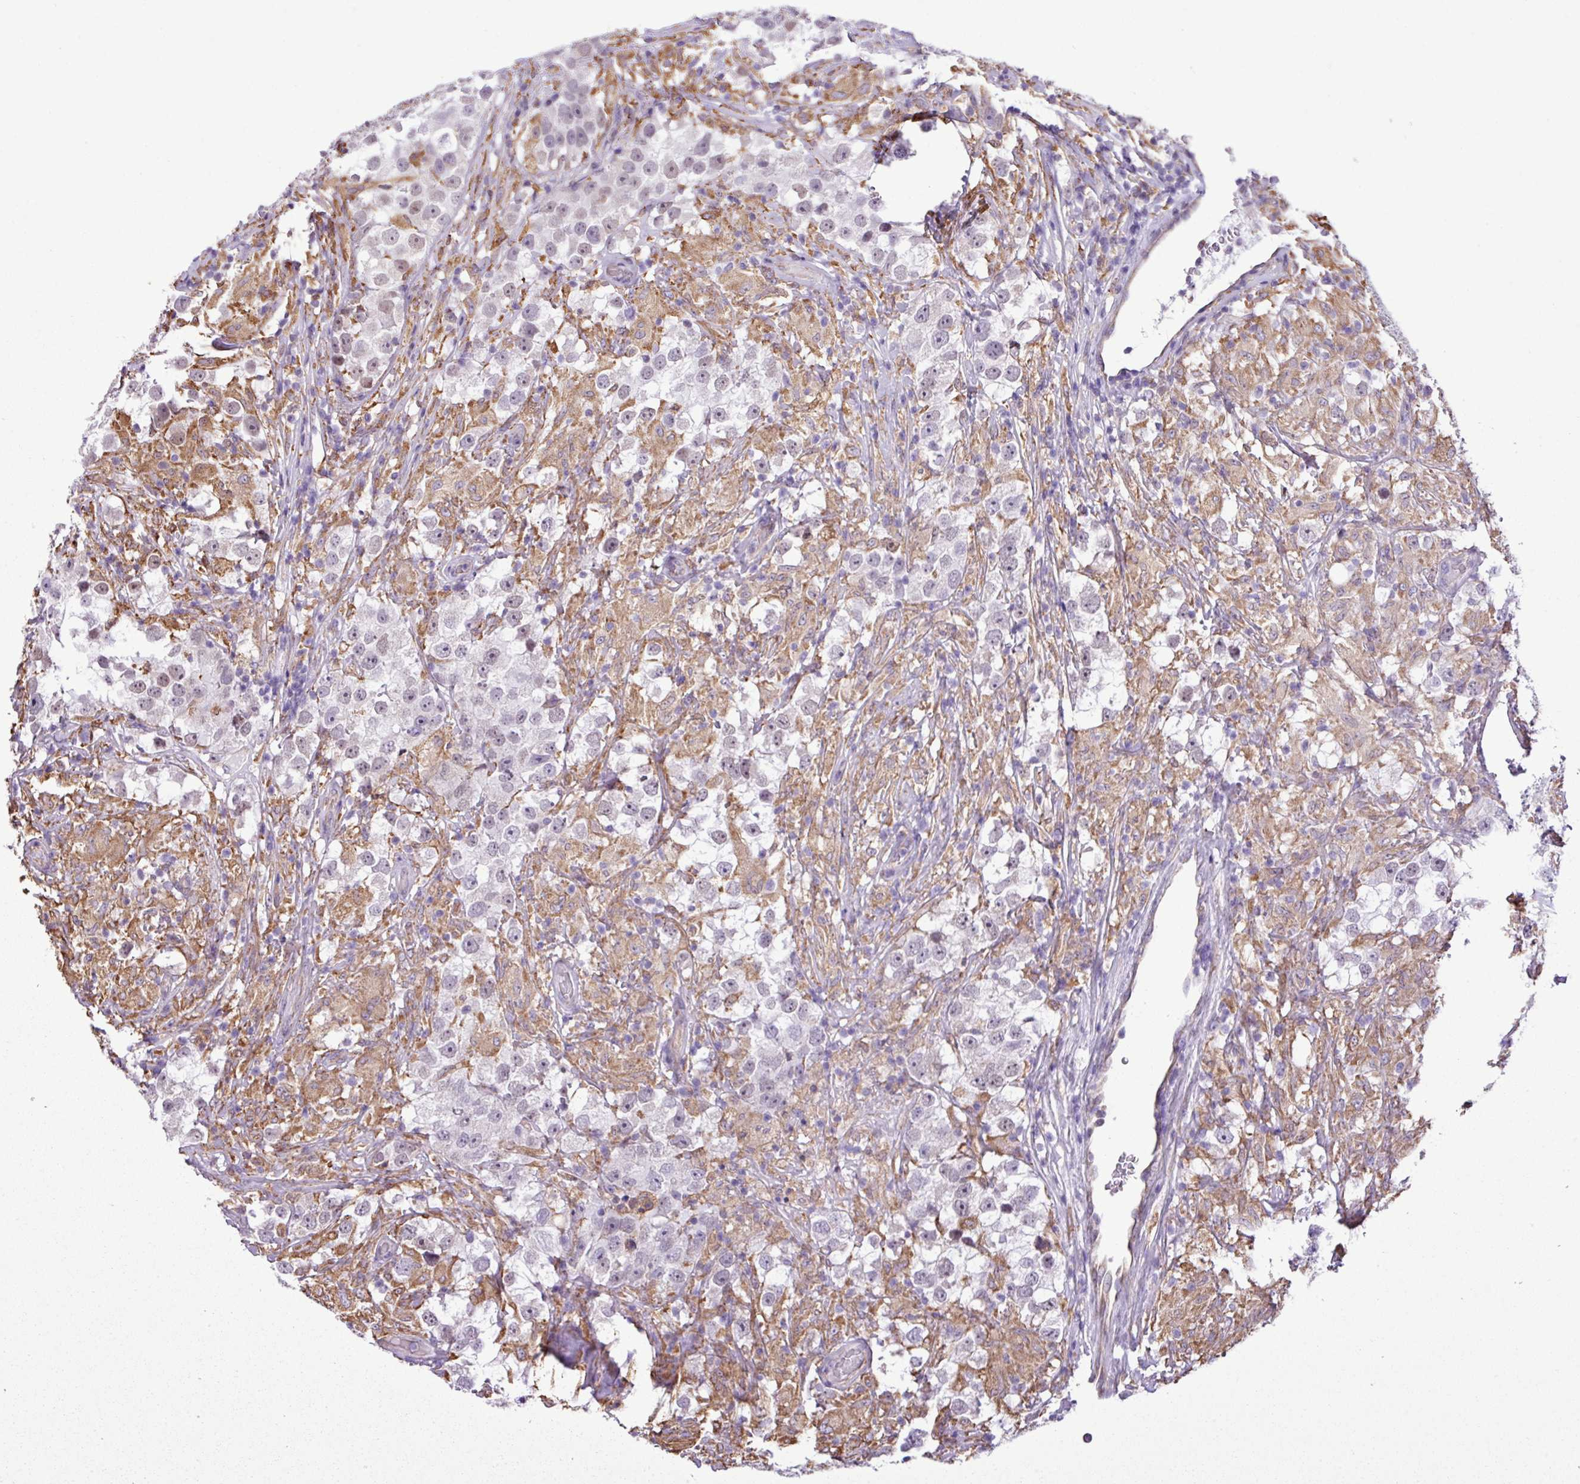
{"staining": {"intensity": "negative", "quantity": "none", "location": "none"}, "tissue": "testis cancer", "cell_type": "Tumor cells", "image_type": "cancer", "snomed": [{"axis": "morphology", "description": "Seminoma, NOS"}, {"axis": "topography", "description": "Testis"}], "caption": "Seminoma (testis) stained for a protein using immunohistochemistry (IHC) exhibits no positivity tumor cells.", "gene": "ZSCAN5A", "patient": {"sex": "male", "age": 46}}